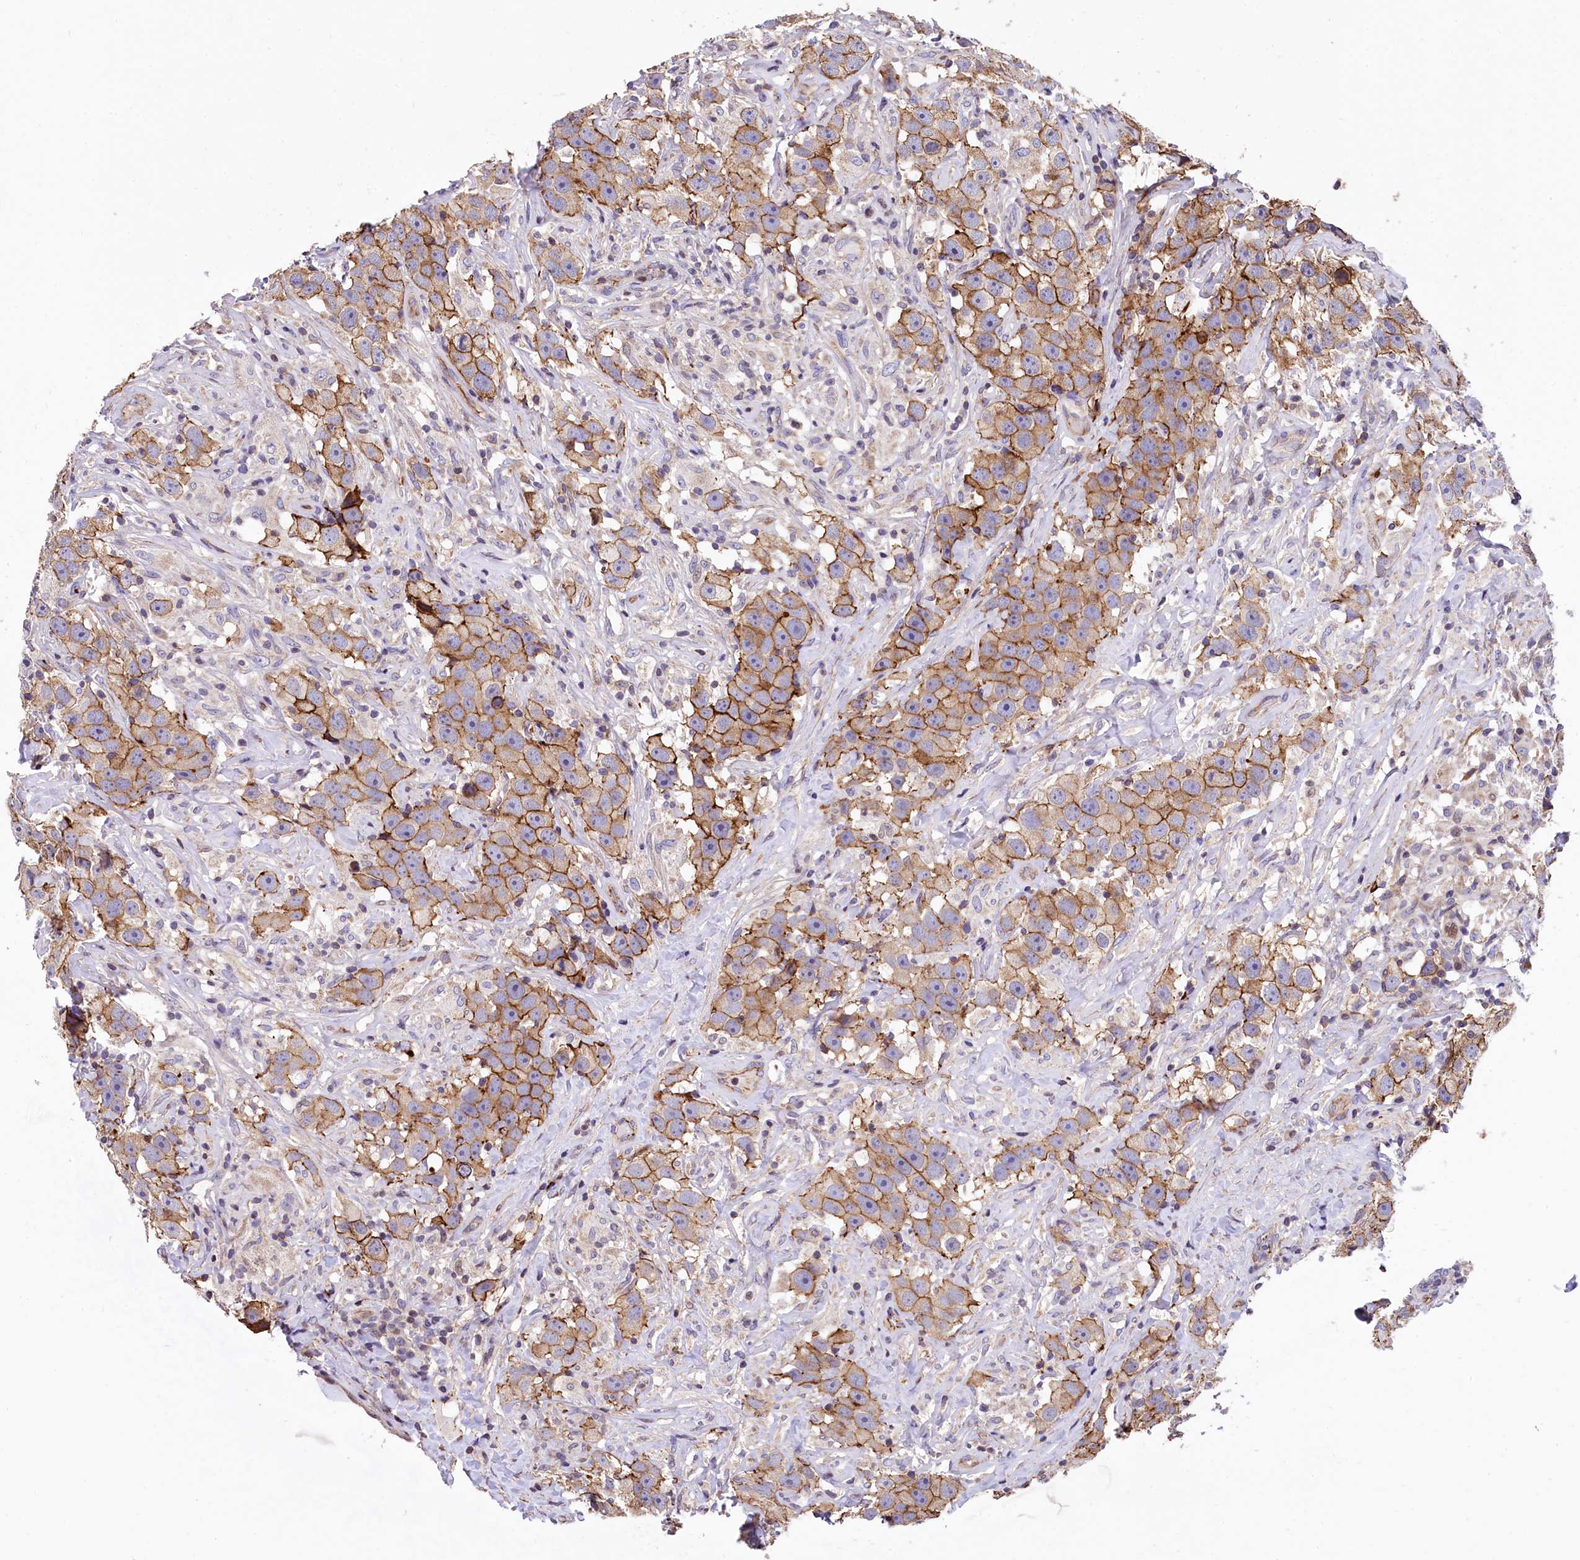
{"staining": {"intensity": "moderate", "quantity": ">75%", "location": "cytoplasmic/membranous"}, "tissue": "testis cancer", "cell_type": "Tumor cells", "image_type": "cancer", "snomed": [{"axis": "morphology", "description": "Seminoma, NOS"}, {"axis": "topography", "description": "Testis"}], "caption": "This histopathology image shows immunohistochemistry staining of testis cancer, with medium moderate cytoplasmic/membranous staining in approximately >75% of tumor cells.", "gene": "ZNF2", "patient": {"sex": "male", "age": 49}}